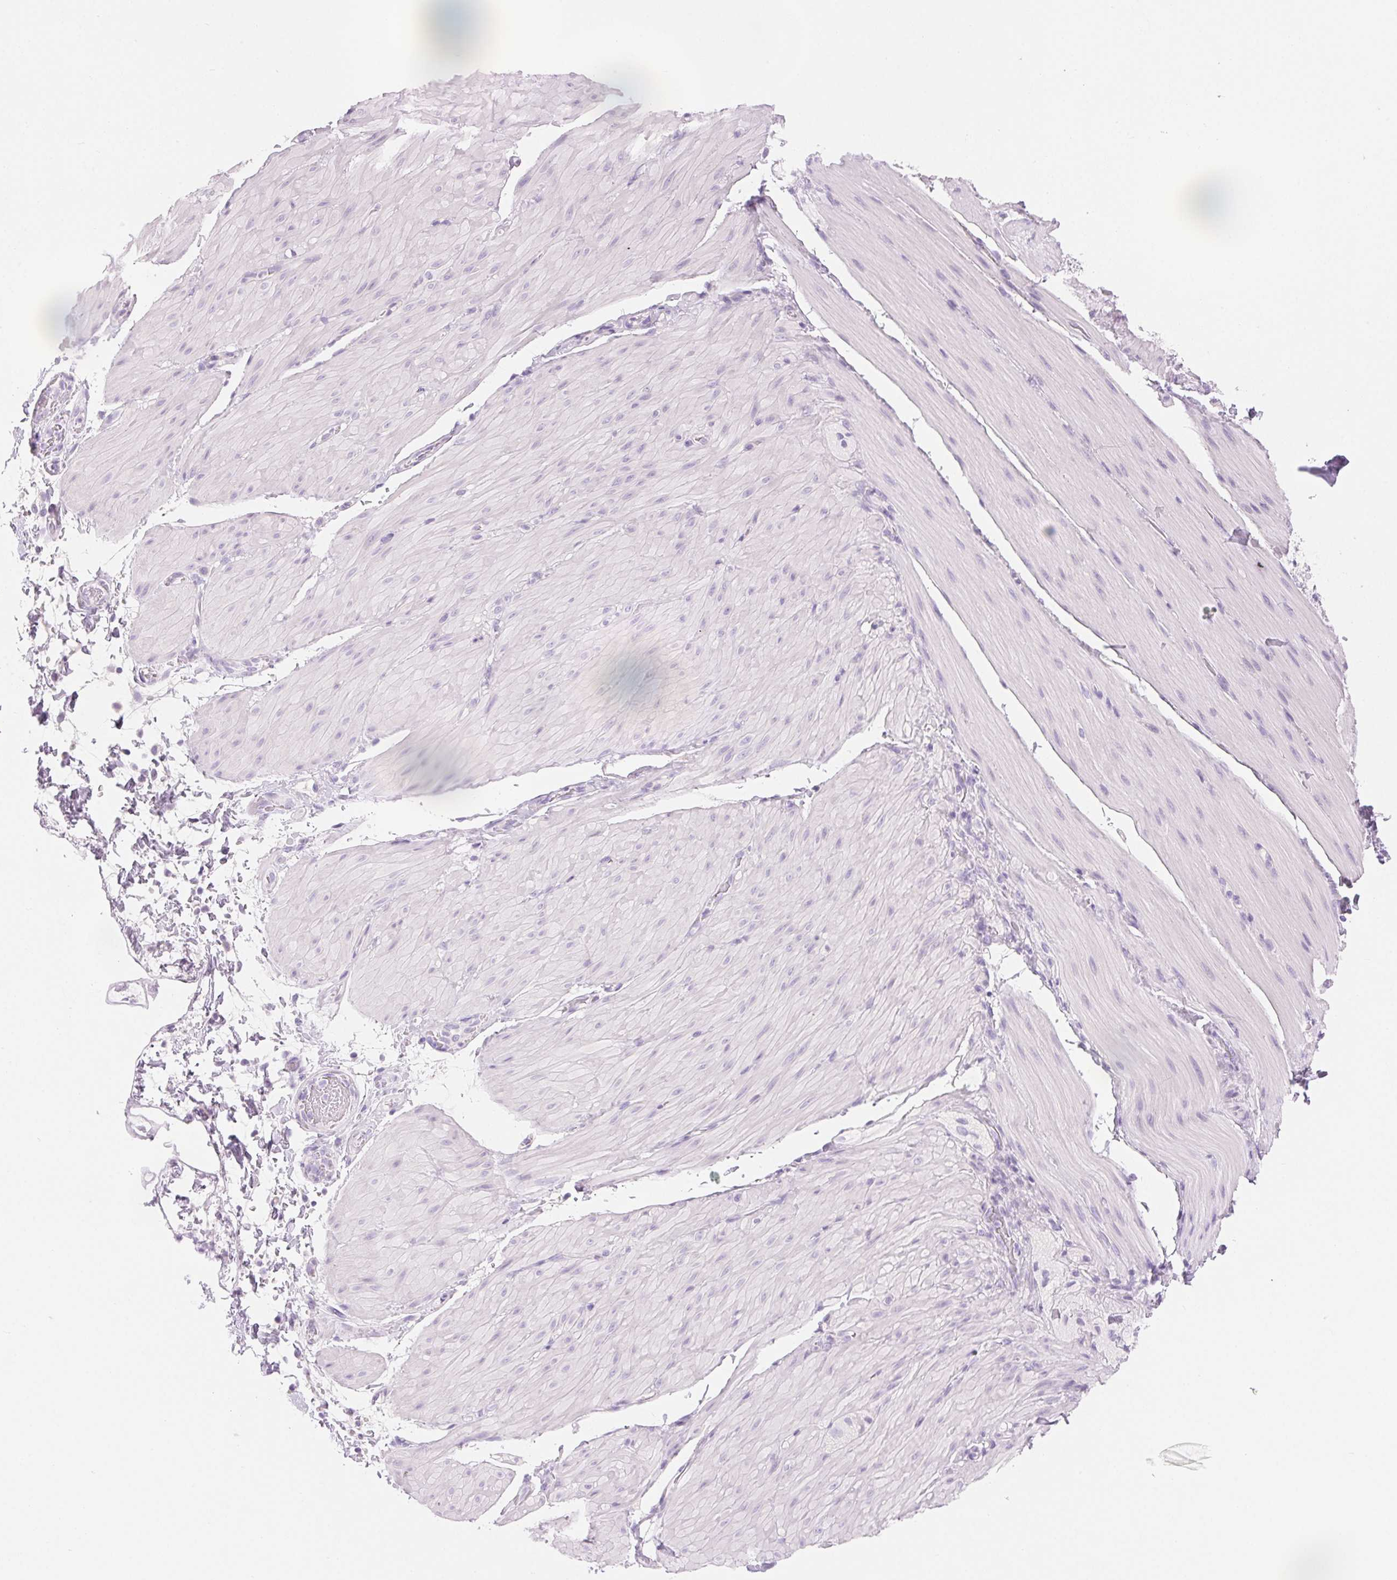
{"staining": {"intensity": "negative", "quantity": "none", "location": "none"}, "tissue": "smooth muscle", "cell_type": "Smooth muscle cells", "image_type": "normal", "snomed": [{"axis": "morphology", "description": "Normal tissue, NOS"}, {"axis": "topography", "description": "Smooth muscle"}, {"axis": "topography", "description": "Colon"}], "caption": "Photomicrograph shows no protein positivity in smooth muscle cells of unremarkable smooth muscle. (Stains: DAB immunohistochemistry (IHC) with hematoxylin counter stain, Microscopy: brightfield microscopy at high magnification).", "gene": "CLDN16", "patient": {"sex": "male", "age": 73}}